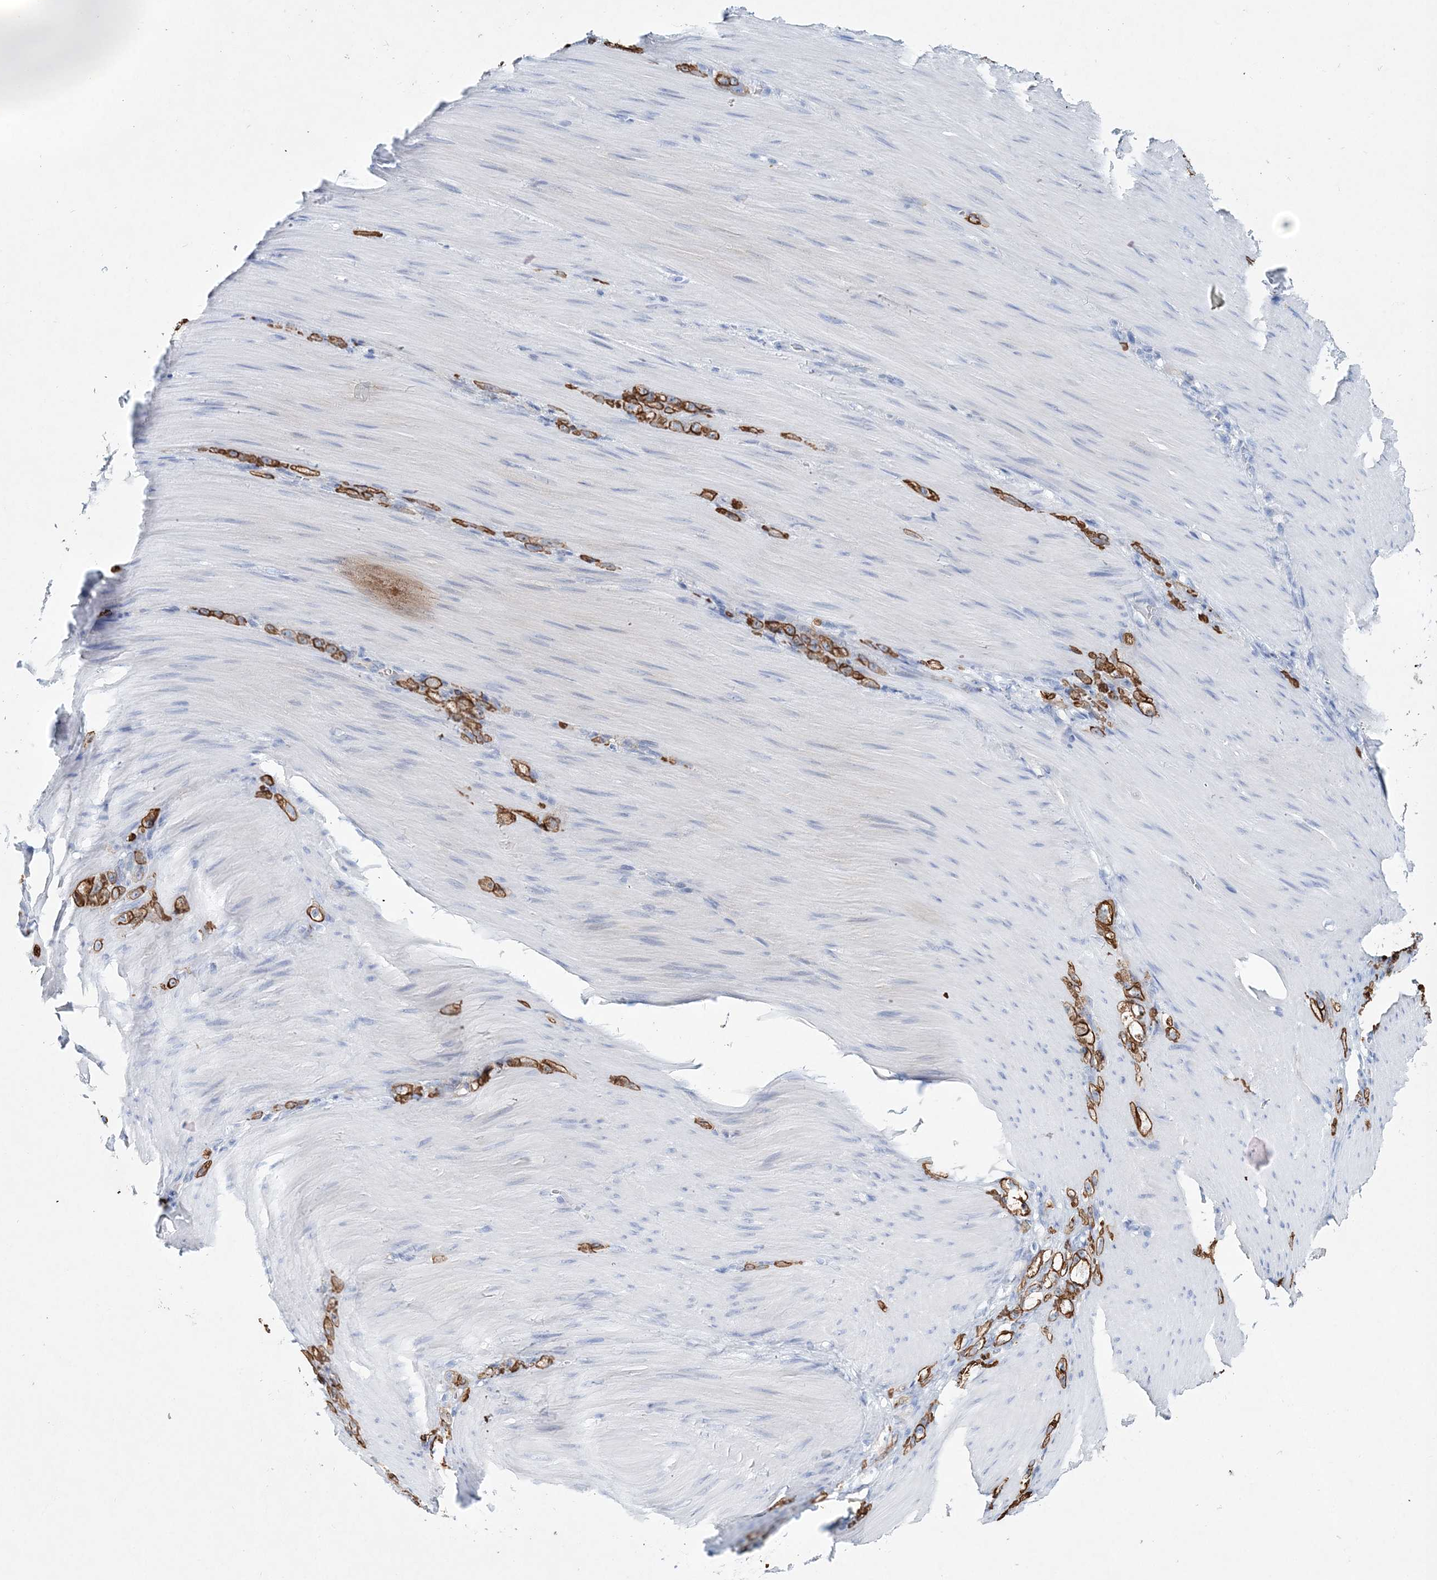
{"staining": {"intensity": "moderate", "quantity": ">75%", "location": "cytoplasmic/membranous"}, "tissue": "stomach cancer", "cell_type": "Tumor cells", "image_type": "cancer", "snomed": [{"axis": "morphology", "description": "Normal tissue, NOS"}, {"axis": "morphology", "description": "Adenocarcinoma, NOS"}, {"axis": "topography", "description": "Stomach"}], "caption": "Adenocarcinoma (stomach) stained with a protein marker reveals moderate staining in tumor cells.", "gene": "ADGRL1", "patient": {"sex": "male", "age": 82}}